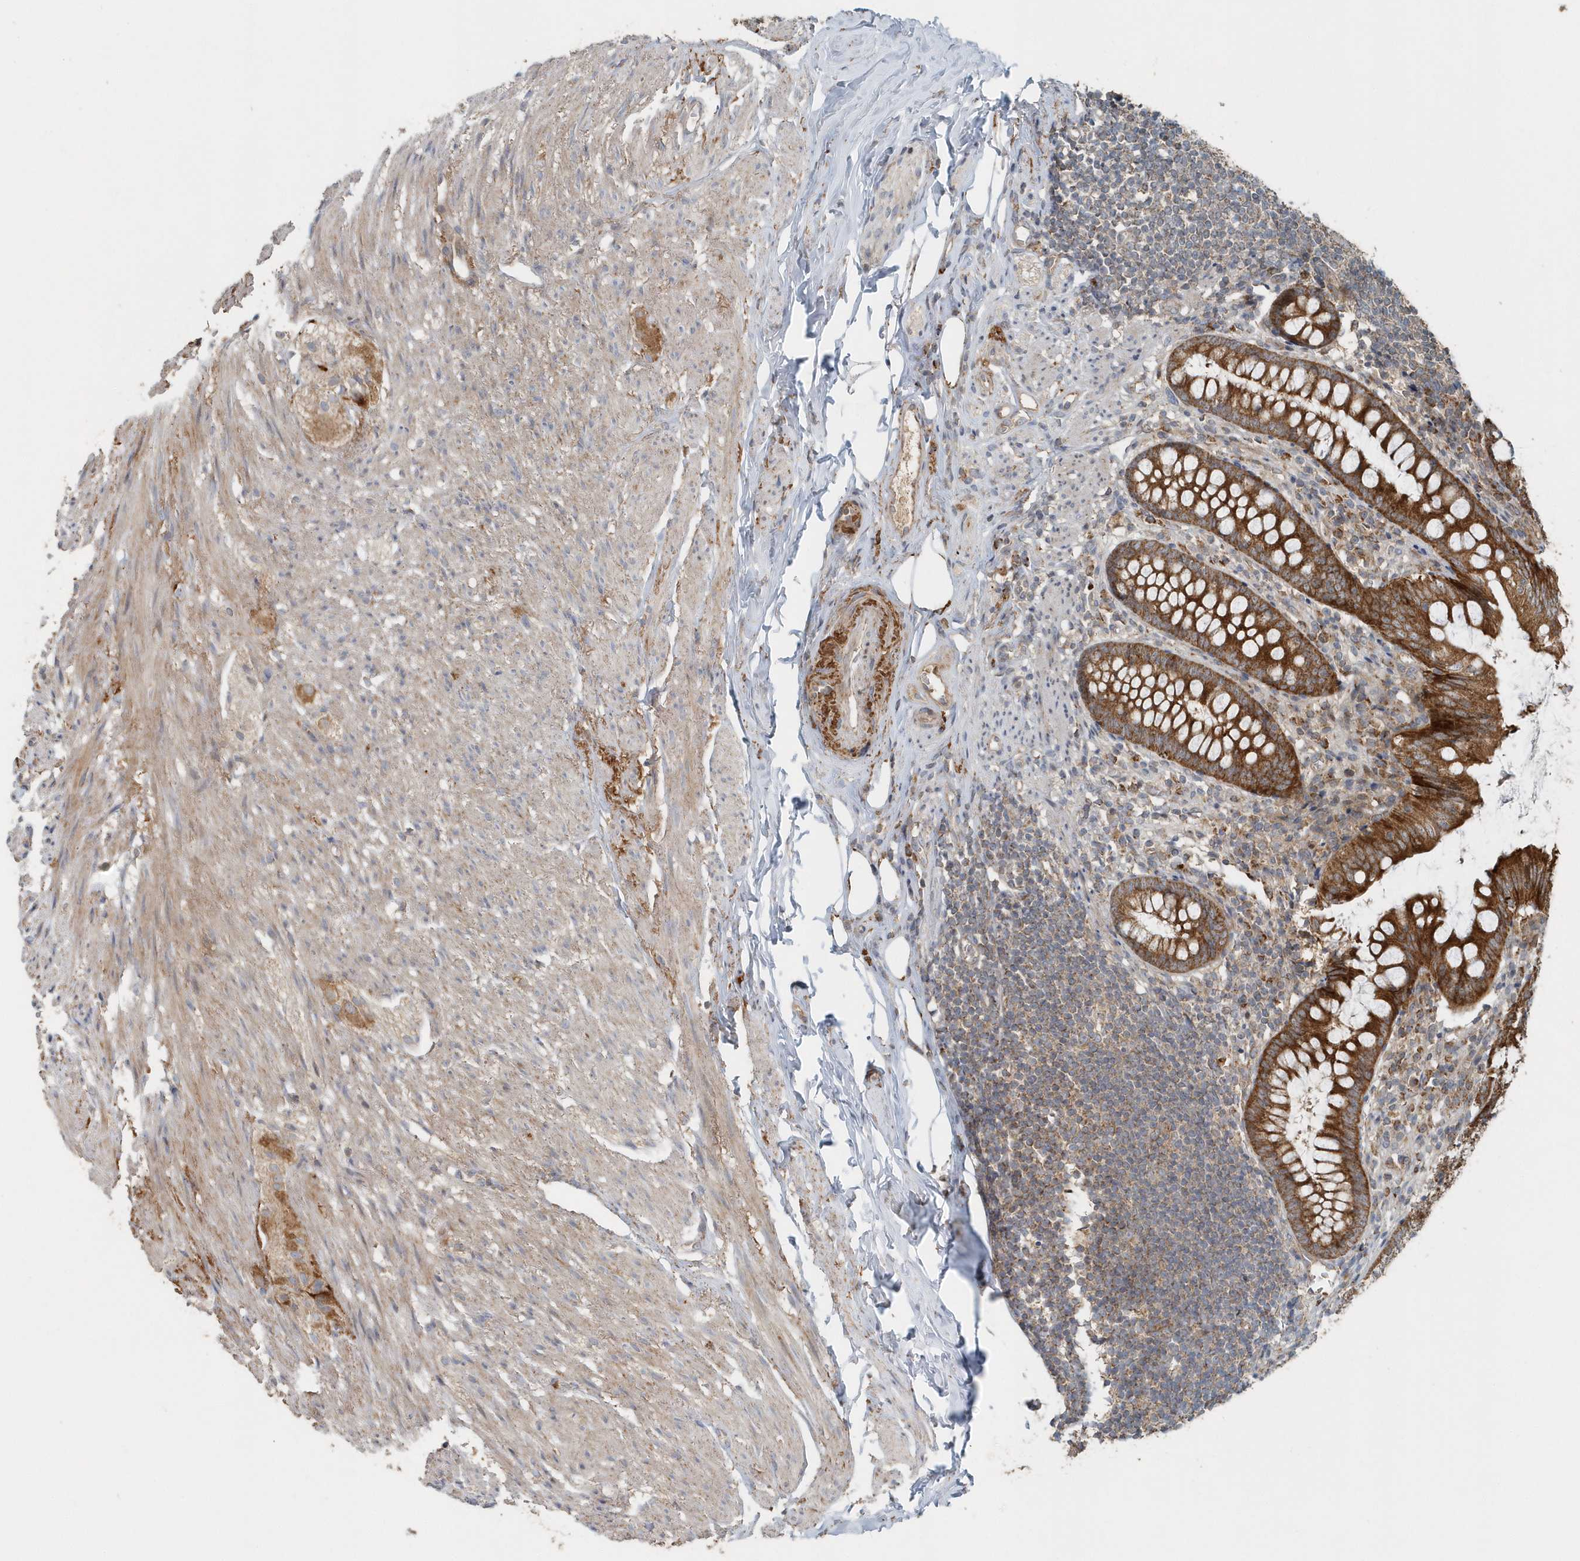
{"staining": {"intensity": "strong", "quantity": ">75%", "location": "cytoplasmic/membranous"}, "tissue": "appendix", "cell_type": "Glandular cells", "image_type": "normal", "snomed": [{"axis": "morphology", "description": "Normal tissue, NOS"}, {"axis": "topography", "description": "Appendix"}], "caption": "Immunohistochemical staining of unremarkable appendix demonstrates high levels of strong cytoplasmic/membranous staining in about >75% of glandular cells. (DAB IHC, brown staining for protein, blue staining for nuclei).", "gene": "MMUT", "patient": {"sex": "female", "age": 77}}